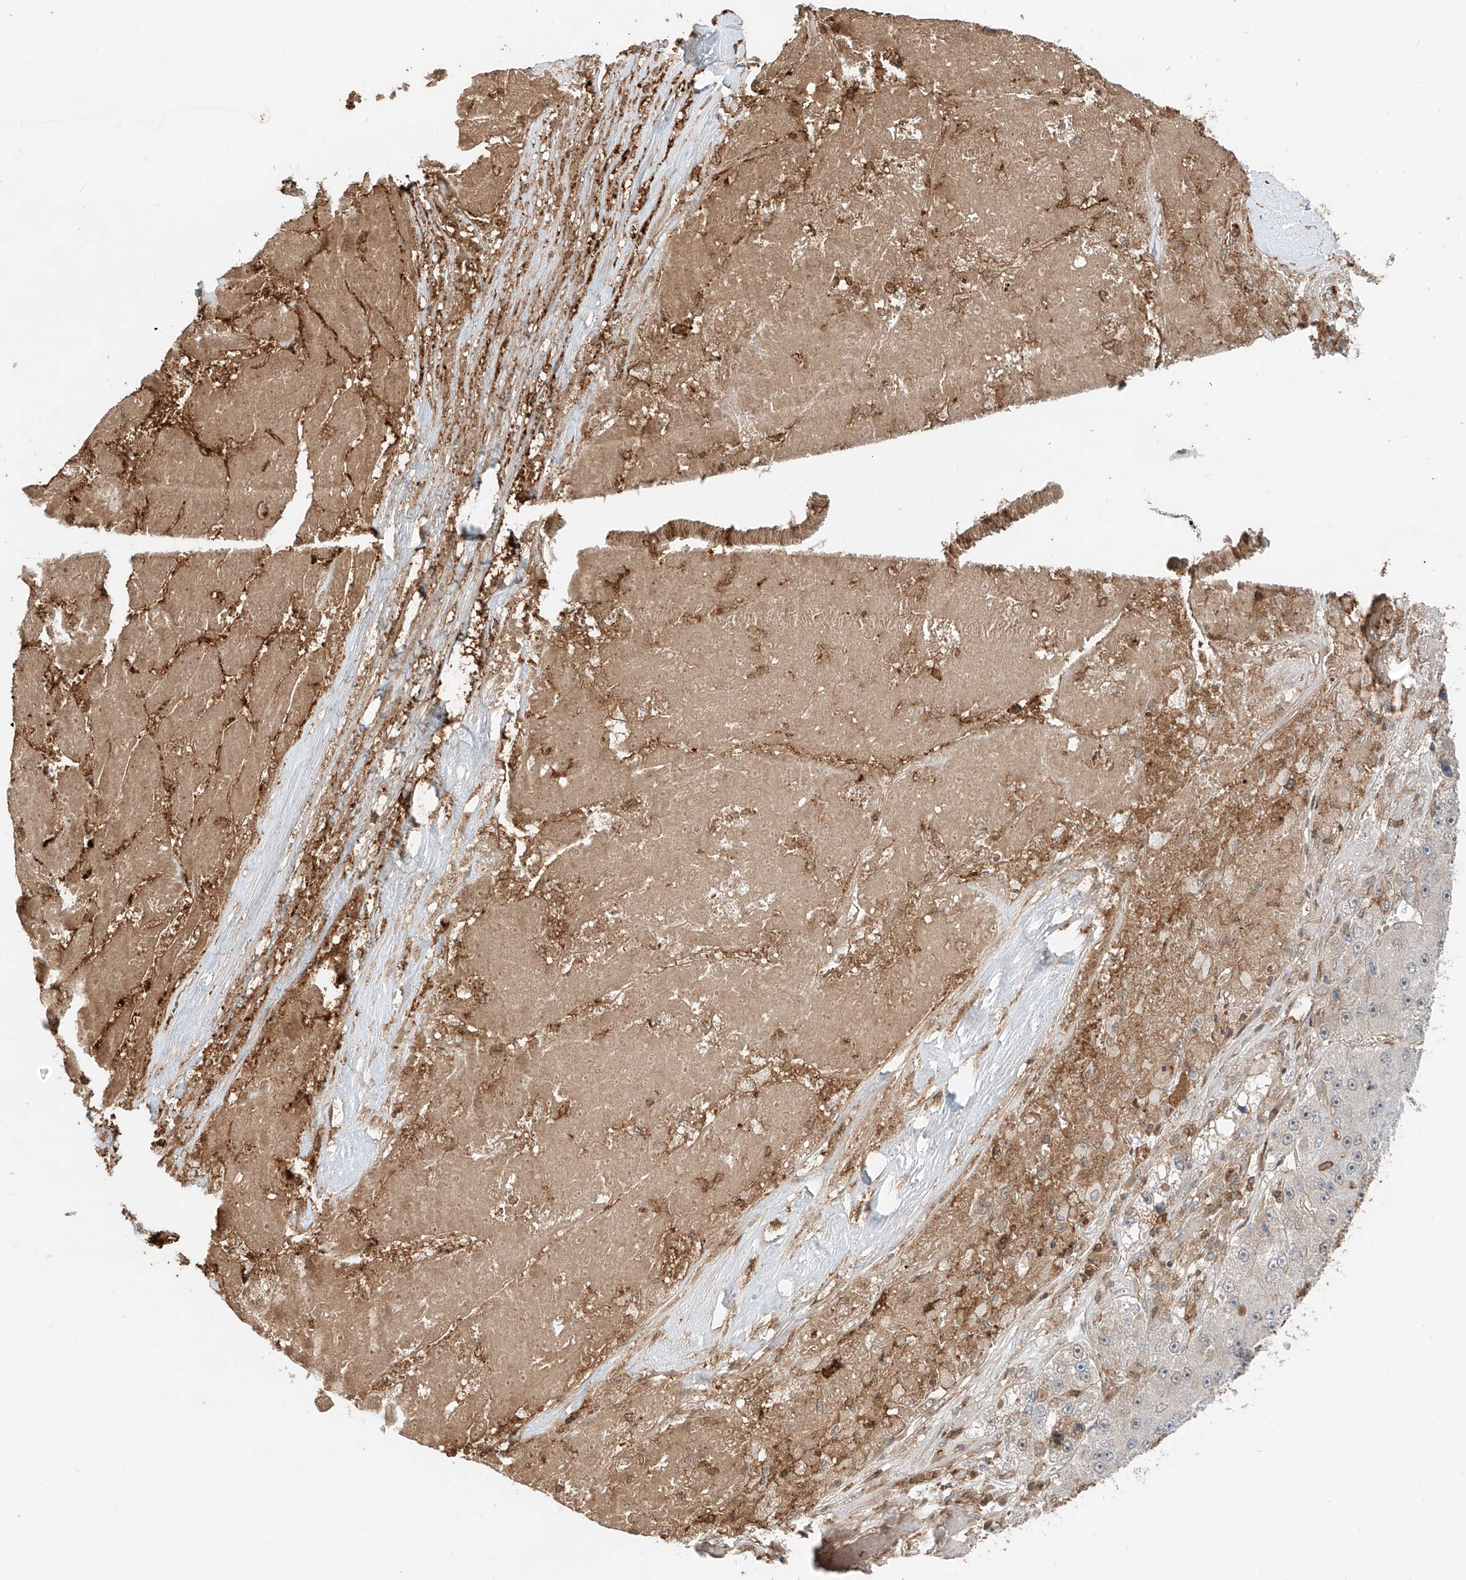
{"staining": {"intensity": "negative", "quantity": "none", "location": "none"}, "tissue": "liver cancer", "cell_type": "Tumor cells", "image_type": "cancer", "snomed": [{"axis": "morphology", "description": "Carcinoma, Hepatocellular, NOS"}, {"axis": "topography", "description": "Liver"}], "caption": "Micrograph shows no protein expression in tumor cells of liver cancer (hepatocellular carcinoma) tissue.", "gene": "CEP162", "patient": {"sex": "female", "age": 73}}